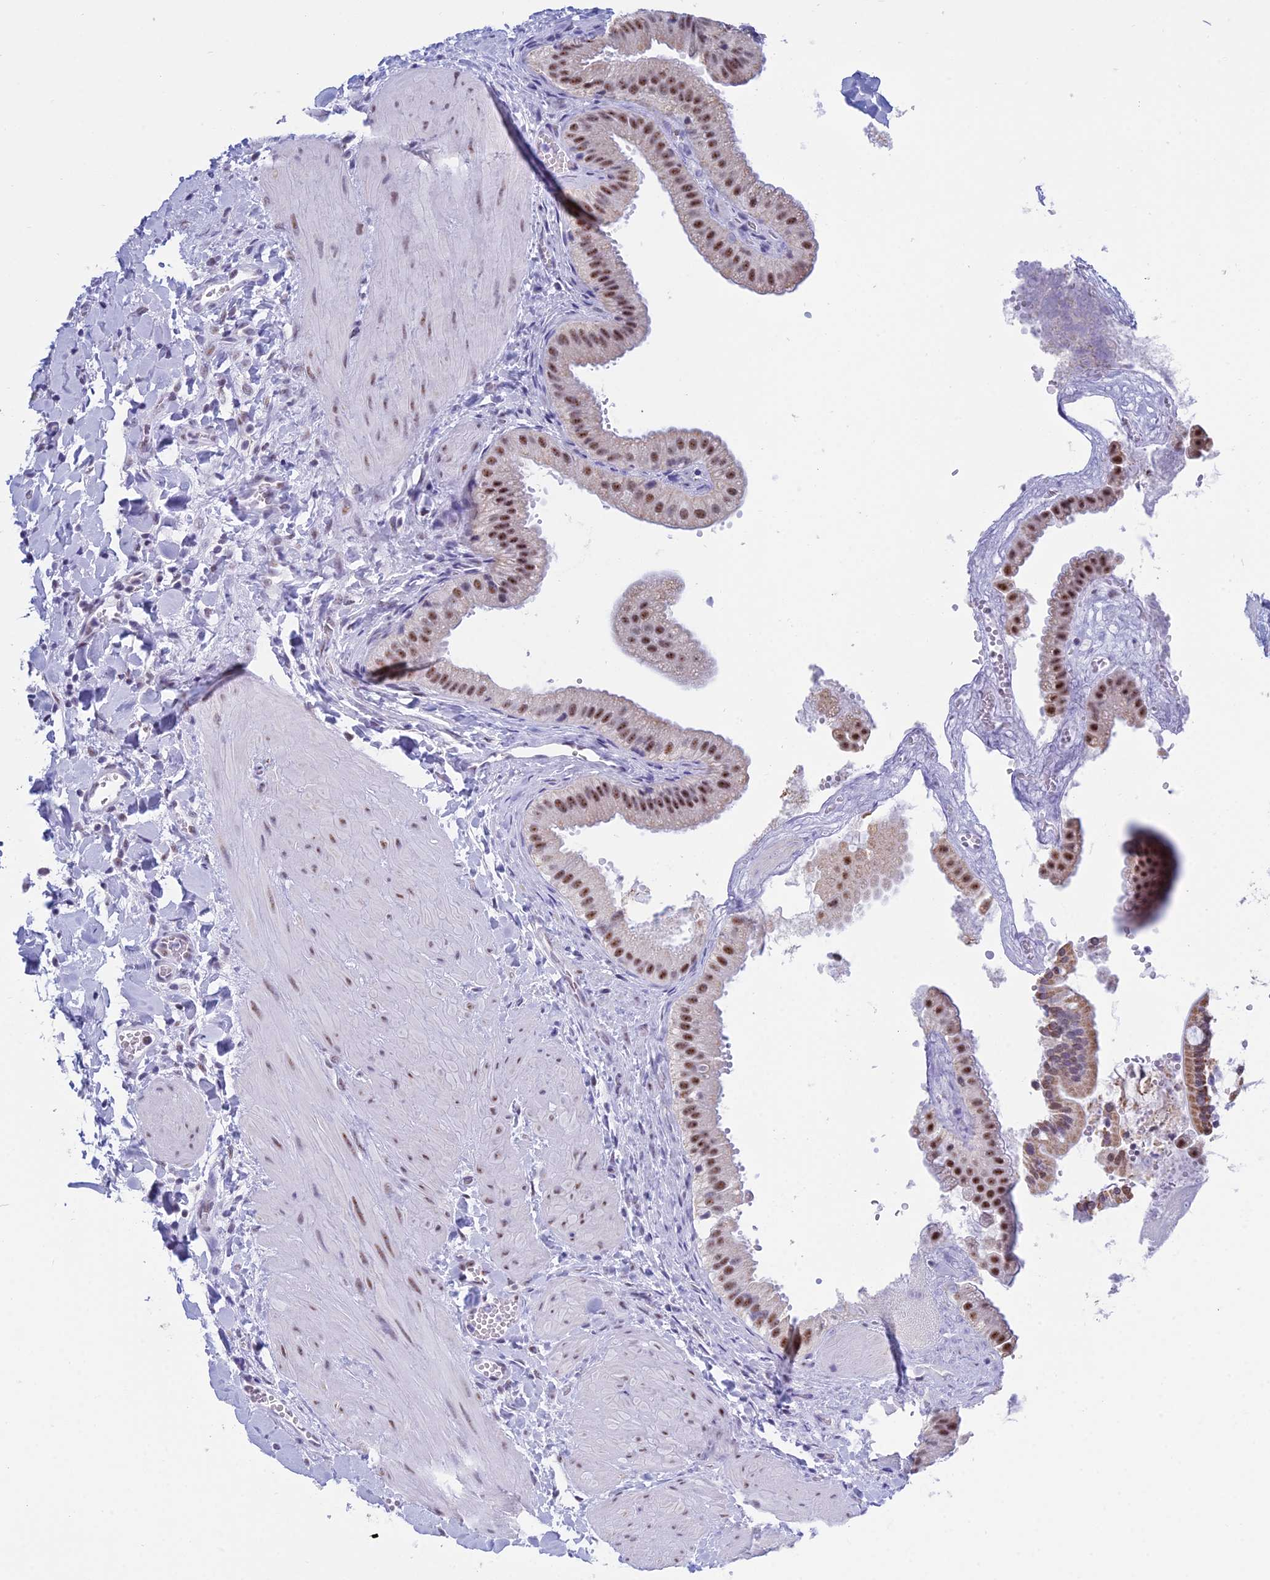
{"staining": {"intensity": "strong", "quantity": ">75%", "location": "nuclear"}, "tissue": "gallbladder", "cell_type": "Glandular cells", "image_type": "normal", "snomed": [{"axis": "morphology", "description": "Normal tissue, NOS"}, {"axis": "topography", "description": "Gallbladder"}], "caption": "Strong nuclear positivity is present in approximately >75% of glandular cells in unremarkable gallbladder. Nuclei are stained in blue.", "gene": "KLF14", "patient": {"sex": "male", "age": 55}}